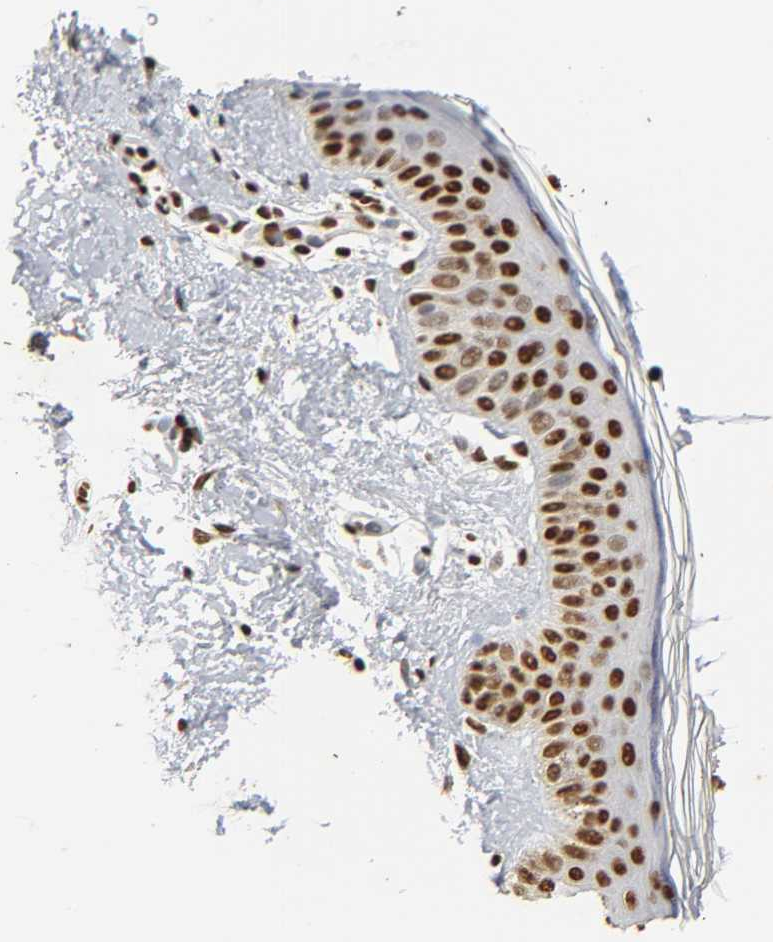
{"staining": {"intensity": "strong", "quantity": ">75%", "location": "nuclear"}, "tissue": "skin", "cell_type": "Fibroblasts", "image_type": "normal", "snomed": [{"axis": "morphology", "description": "Normal tissue, NOS"}, {"axis": "topography", "description": "Skin"}], "caption": "Immunohistochemistry (IHC) micrograph of benign skin: human skin stained using immunohistochemistry (IHC) demonstrates high levels of strong protein expression localized specifically in the nuclear of fibroblasts, appearing as a nuclear brown color.", "gene": "HNRNPC", "patient": {"sex": "female", "age": 56}}